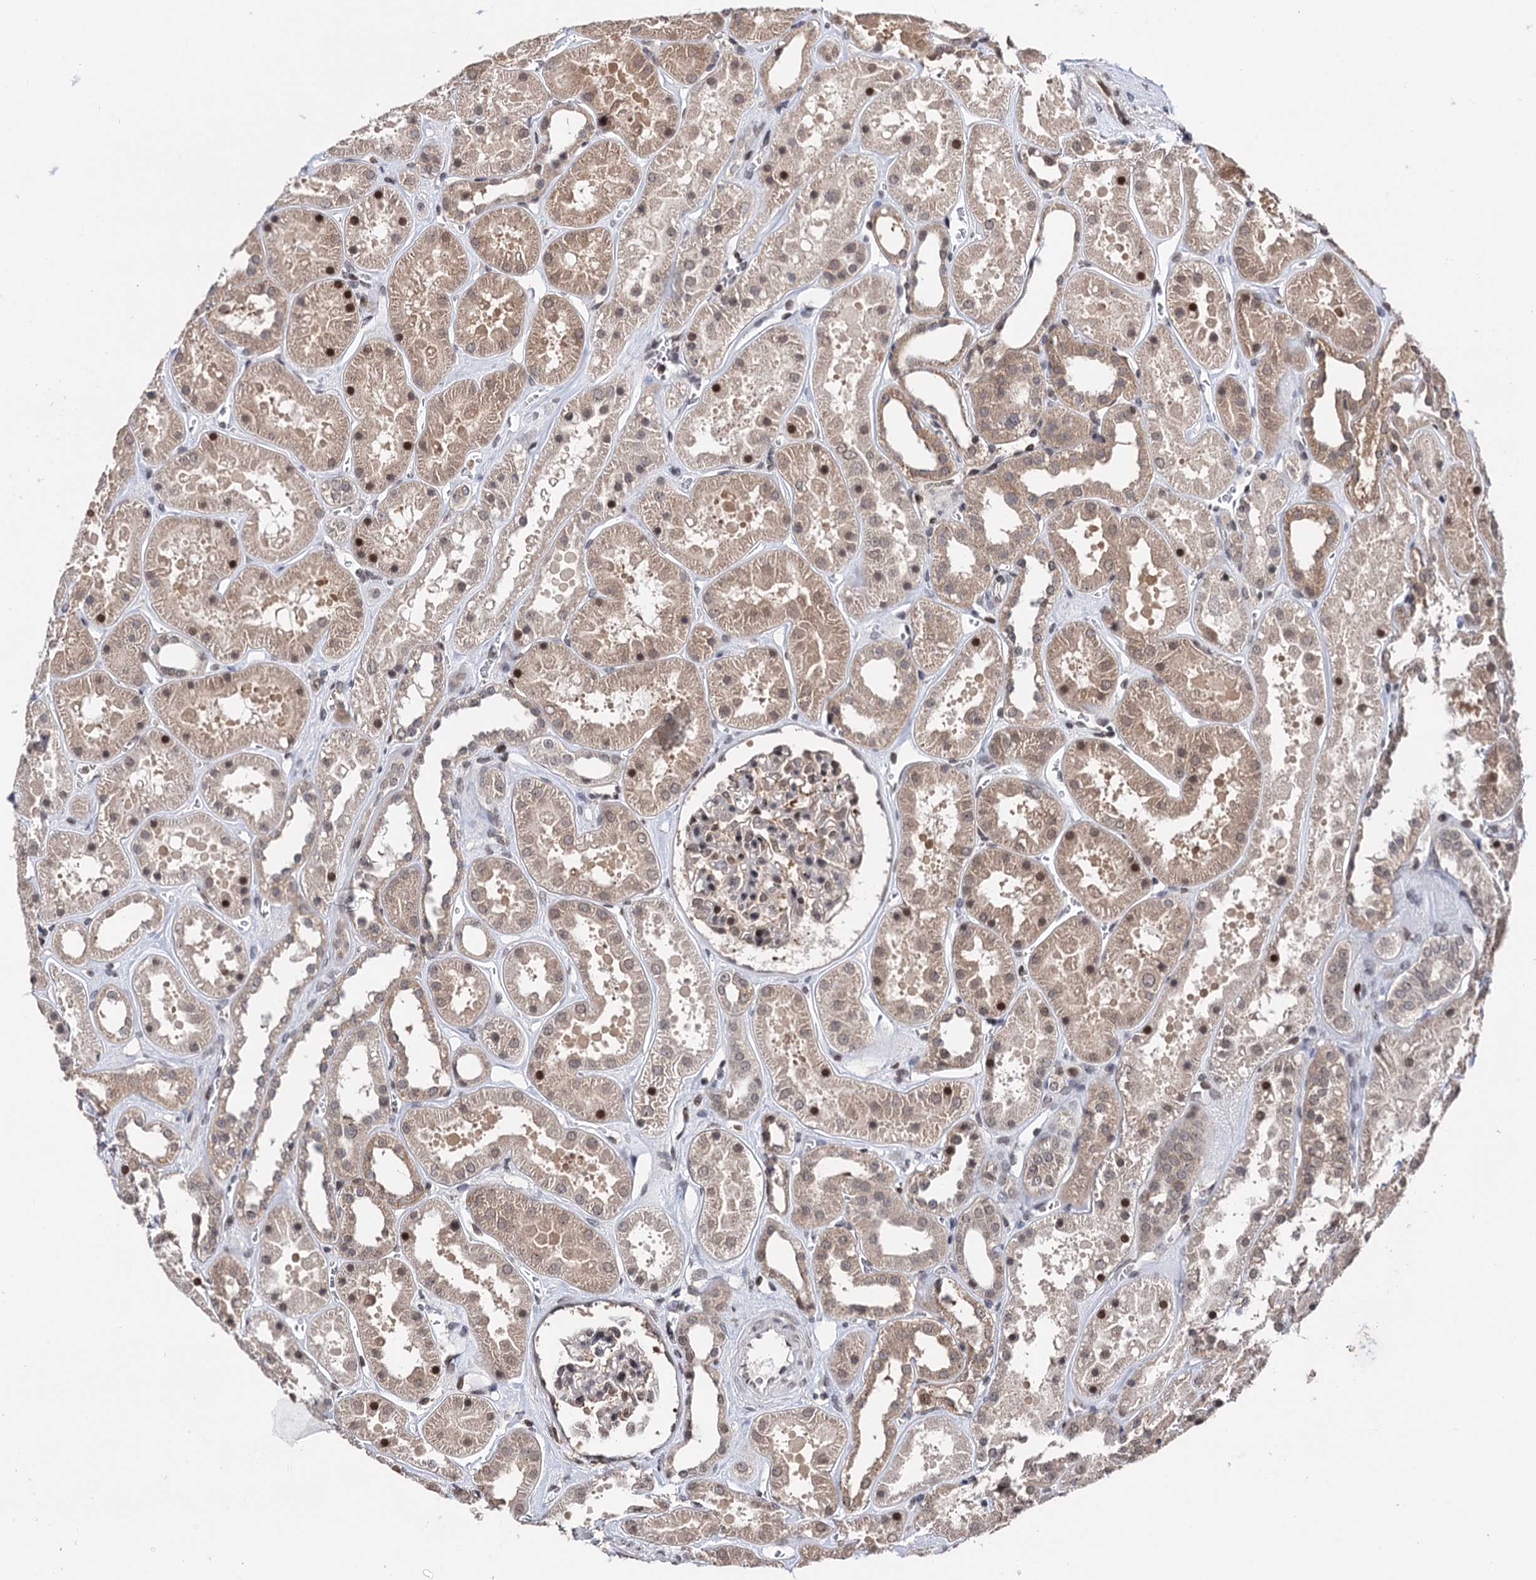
{"staining": {"intensity": "weak", "quantity": "25%-75%", "location": "nuclear"}, "tissue": "kidney", "cell_type": "Cells in glomeruli", "image_type": "normal", "snomed": [{"axis": "morphology", "description": "Normal tissue, NOS"}, {"axis": "topography", "description": "Kidney"}], "caption": "Immunohistochemical staining of normal kidney demonstrates weak nuclear protein expression in approximately 25%-75% of cells in glomeruli. (DAB = brown stain, brightfield microscopy at high magnification).", "gene": "CCDC77", "patient": {"sex": "female", "age": 41}}